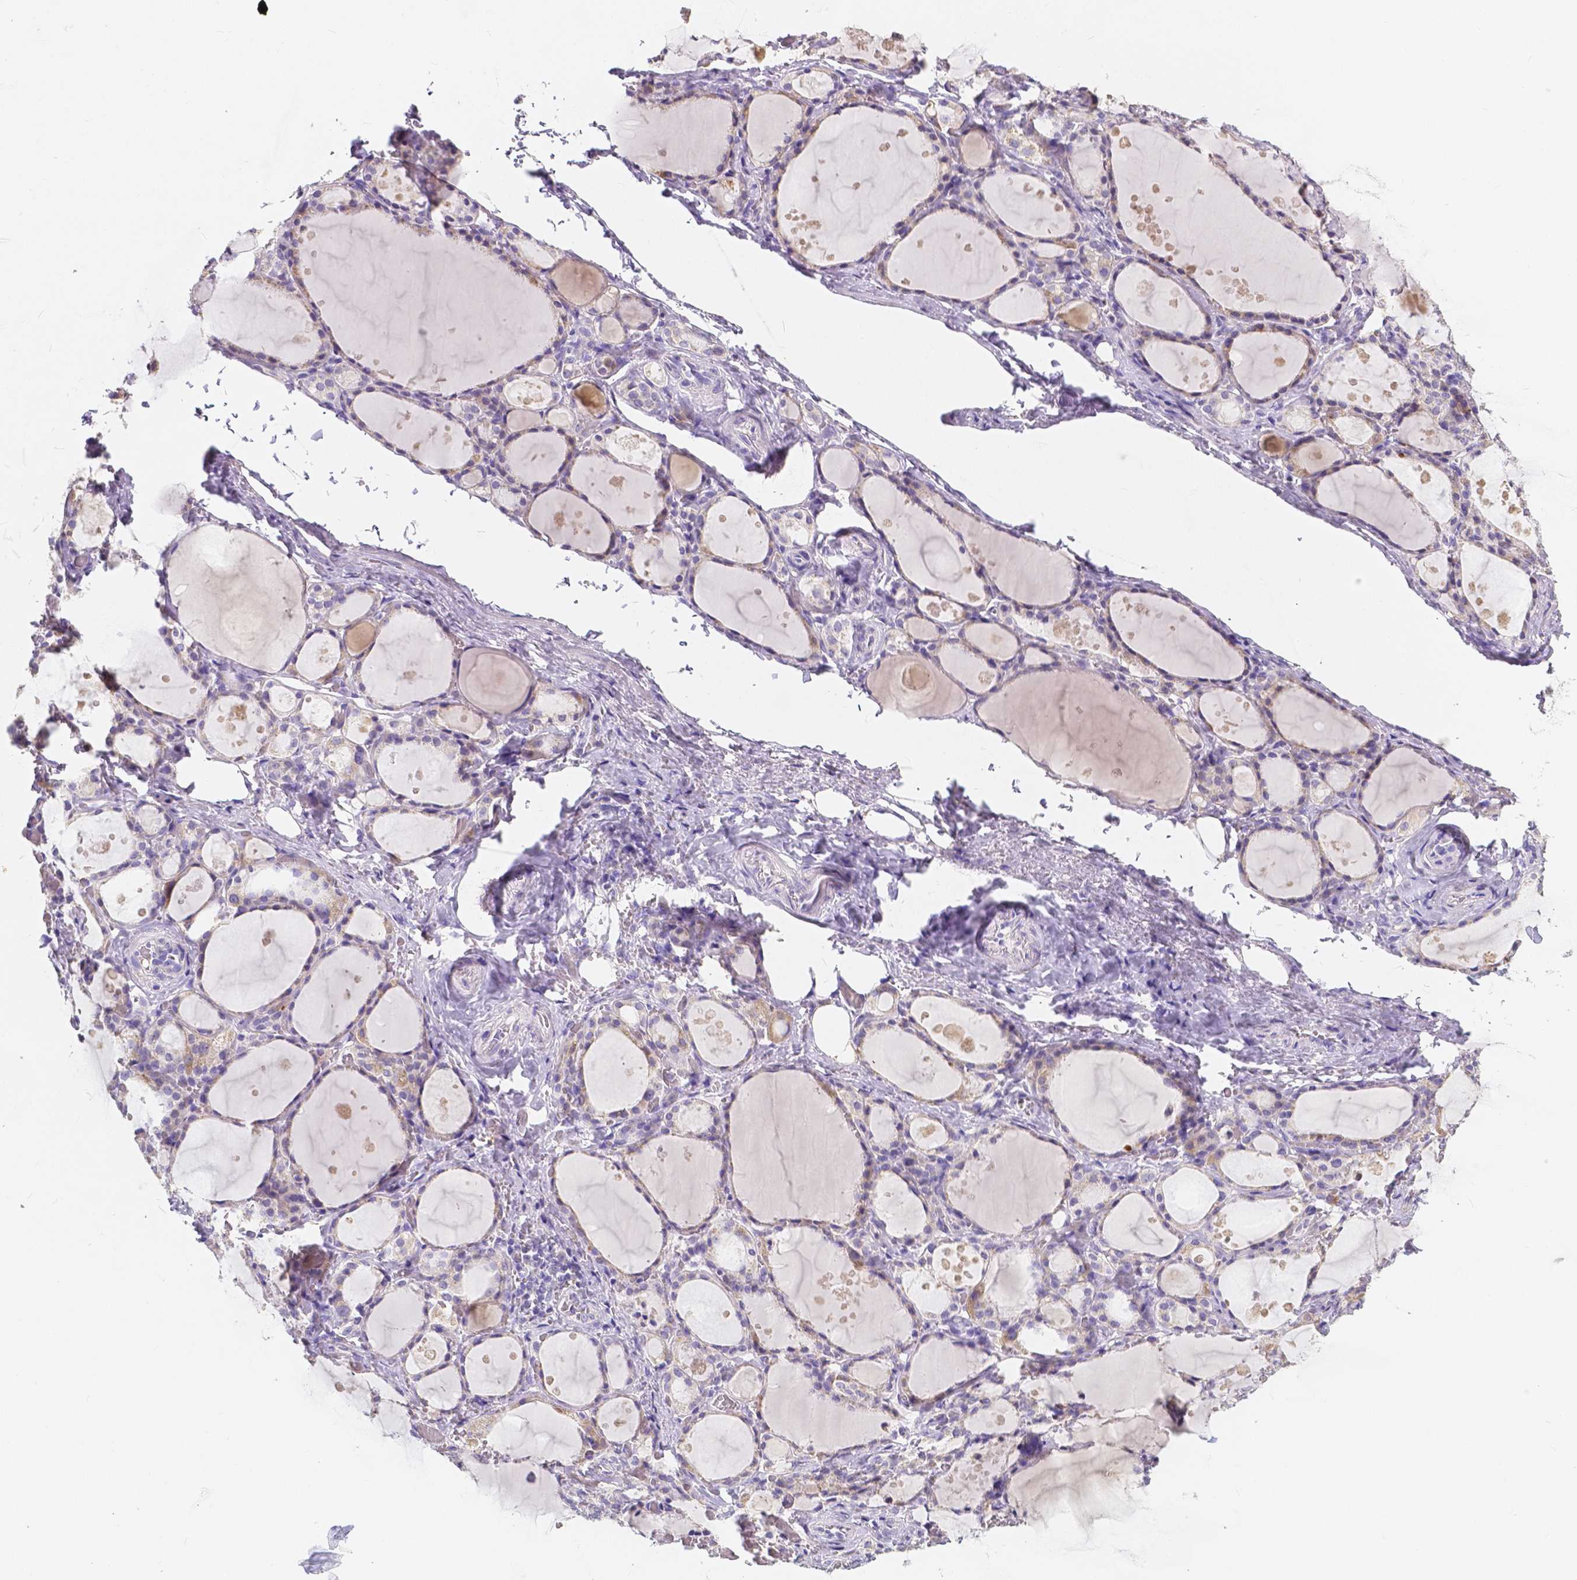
{"staining": {"intensity": "negative", "quantity": "none", "location": "none"}, "tissue": "thyroid gland", "cell_type": "Glandular cells", "image_type": "normal", "snomed": [{"axis": "morphology", "description": "Normal tissue, NOS"}, {"axis": "topography", "description": "Thyroid gland"}], "caption": "This is an immunohistochemistry (IHC) image of normal thyroid gland. There is no positivity in glandular cells.", "gene": "ACP5", "patient": {"sex": "male", "age": 68}}